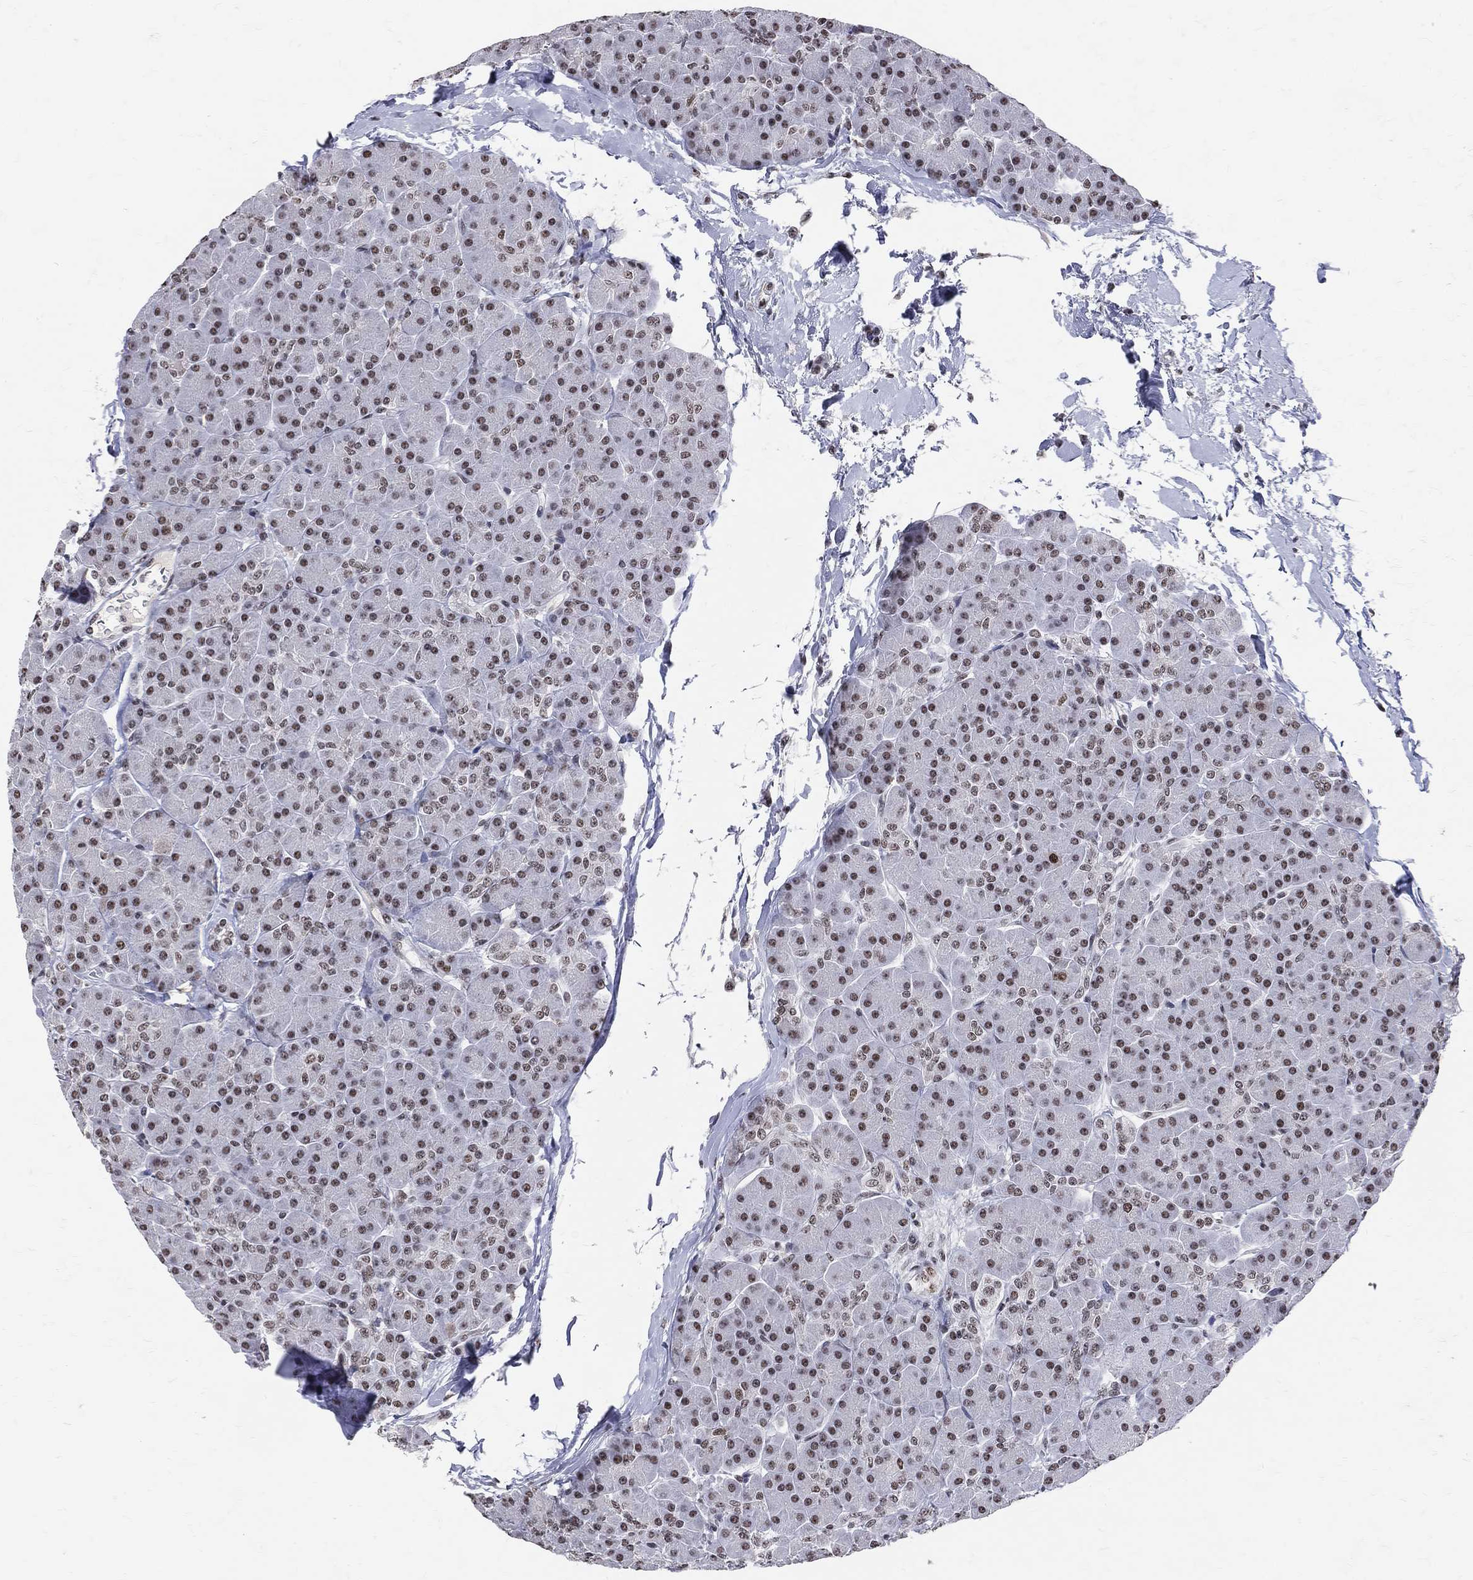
{"staining": {"intensity": "strong", "quantity": ">75%", "location": "nuclear"}, "tissue": "pancreas", "cell_type": "Exocrine glandular cells", "image_type": "normal", "snomed": [{"axis": "morphology", "description": "Normal tissue, NOS"}, {"axis": "topography", "description": "Pancreas"}], "caption": "This image exhibits immunohistochemistry staining of unremarkable pancreas, with high strong nuclear expression in approximately >75% of exocrine glandular cells.", "gene": "CDK7", "patient": {"sex": "female", "age": 44}}